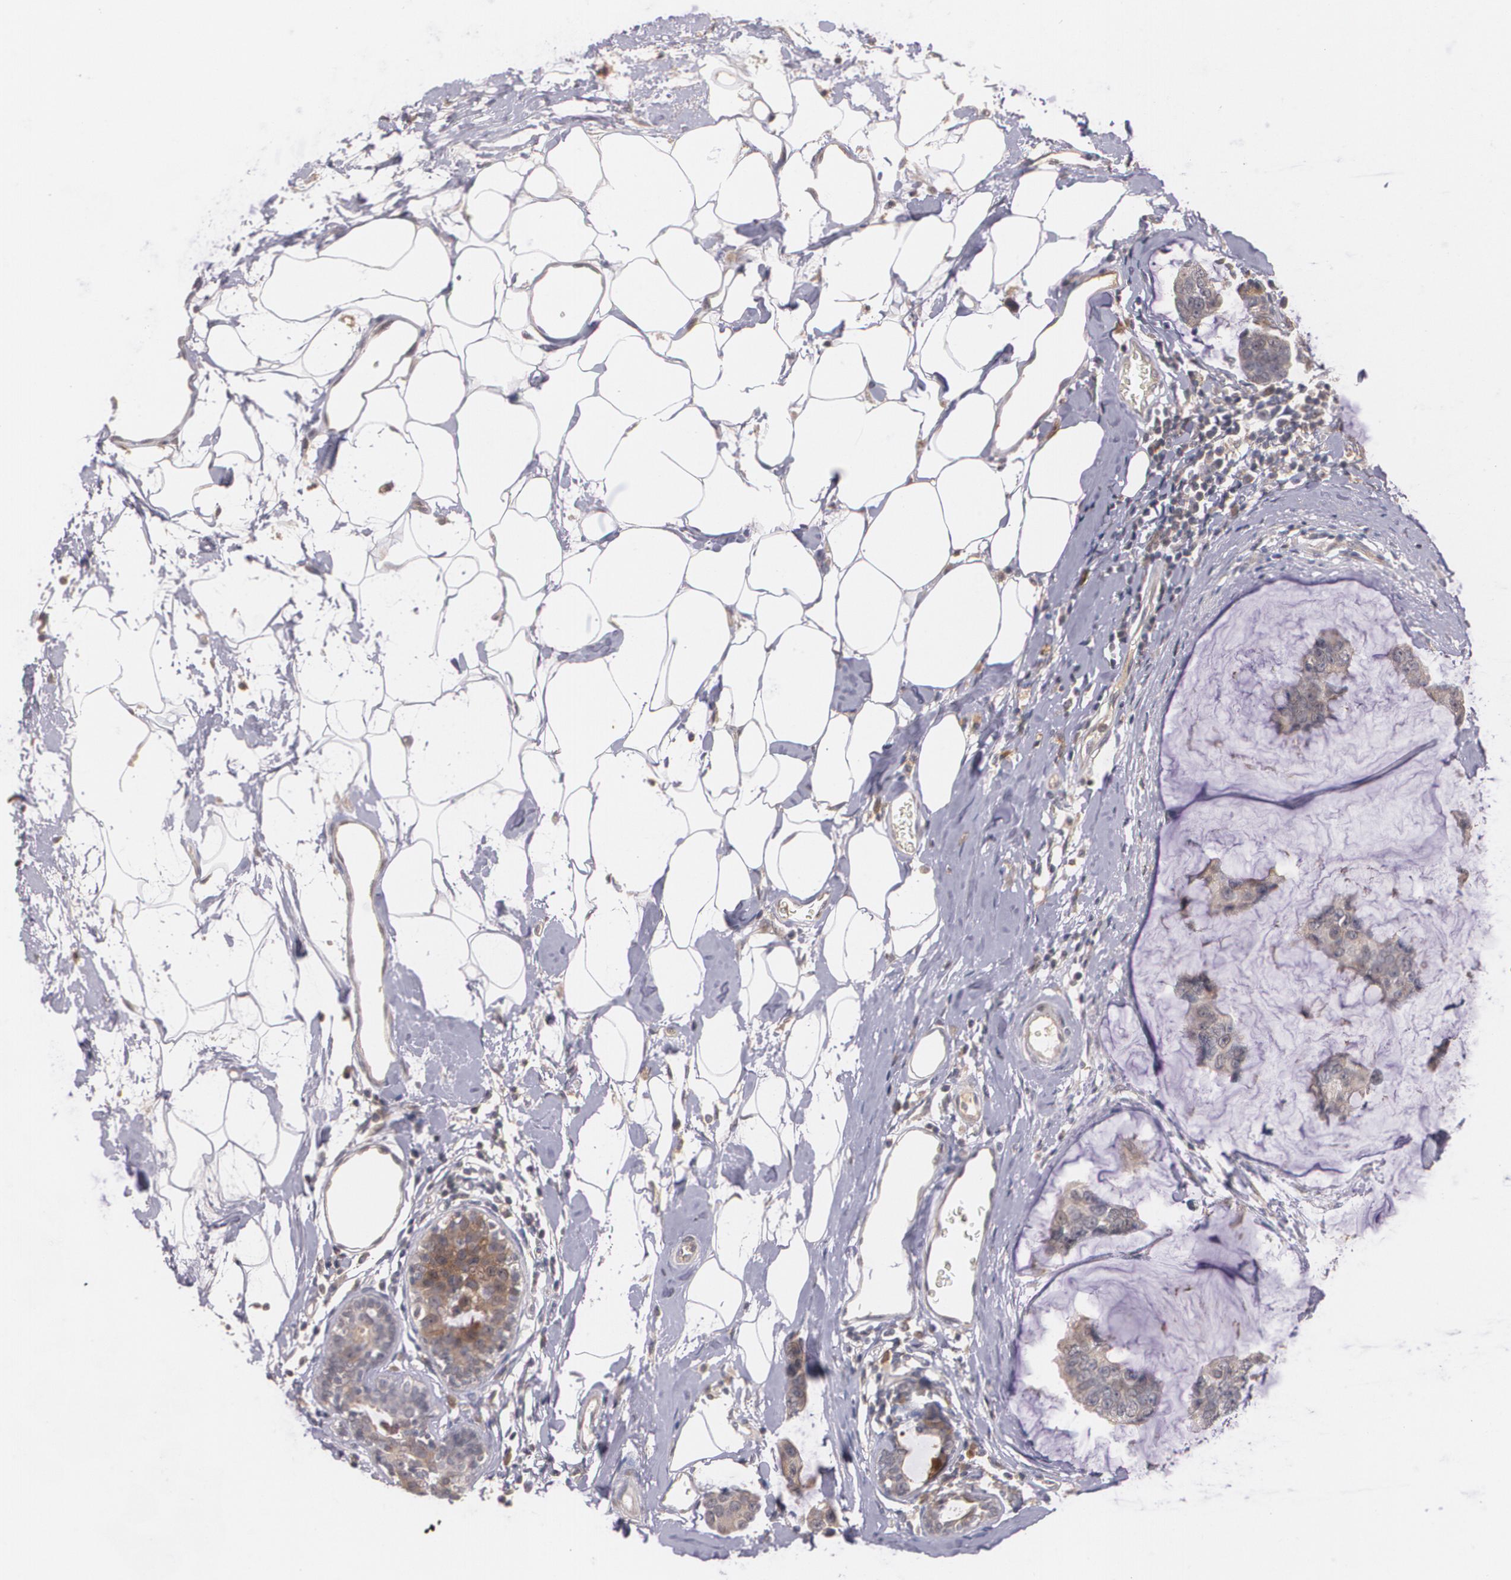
{"staining": {"intensity": "moderate", "quantity": ">75%", "location": "cytoplasmic/membranous"}, "tissue": "breast cancer", "cell_type": "Tumor cells", "image_type": "cancer", "snomed": [{"axis": "morphology", "description": "Normal tissue, NOS"}, {"axis": "morphology", "description": "Duct carcinoma"}, {"axis": "topography", "description": "Breast"}], "caption": "A brown stain labels moderate cytoplasmic/membranous staining of a protein in human breast cancer (infiltrating ductal carcinoma) tumor cells.", "gene": "IFNGR2", "patient": {"sex": "female", "age": 50}}